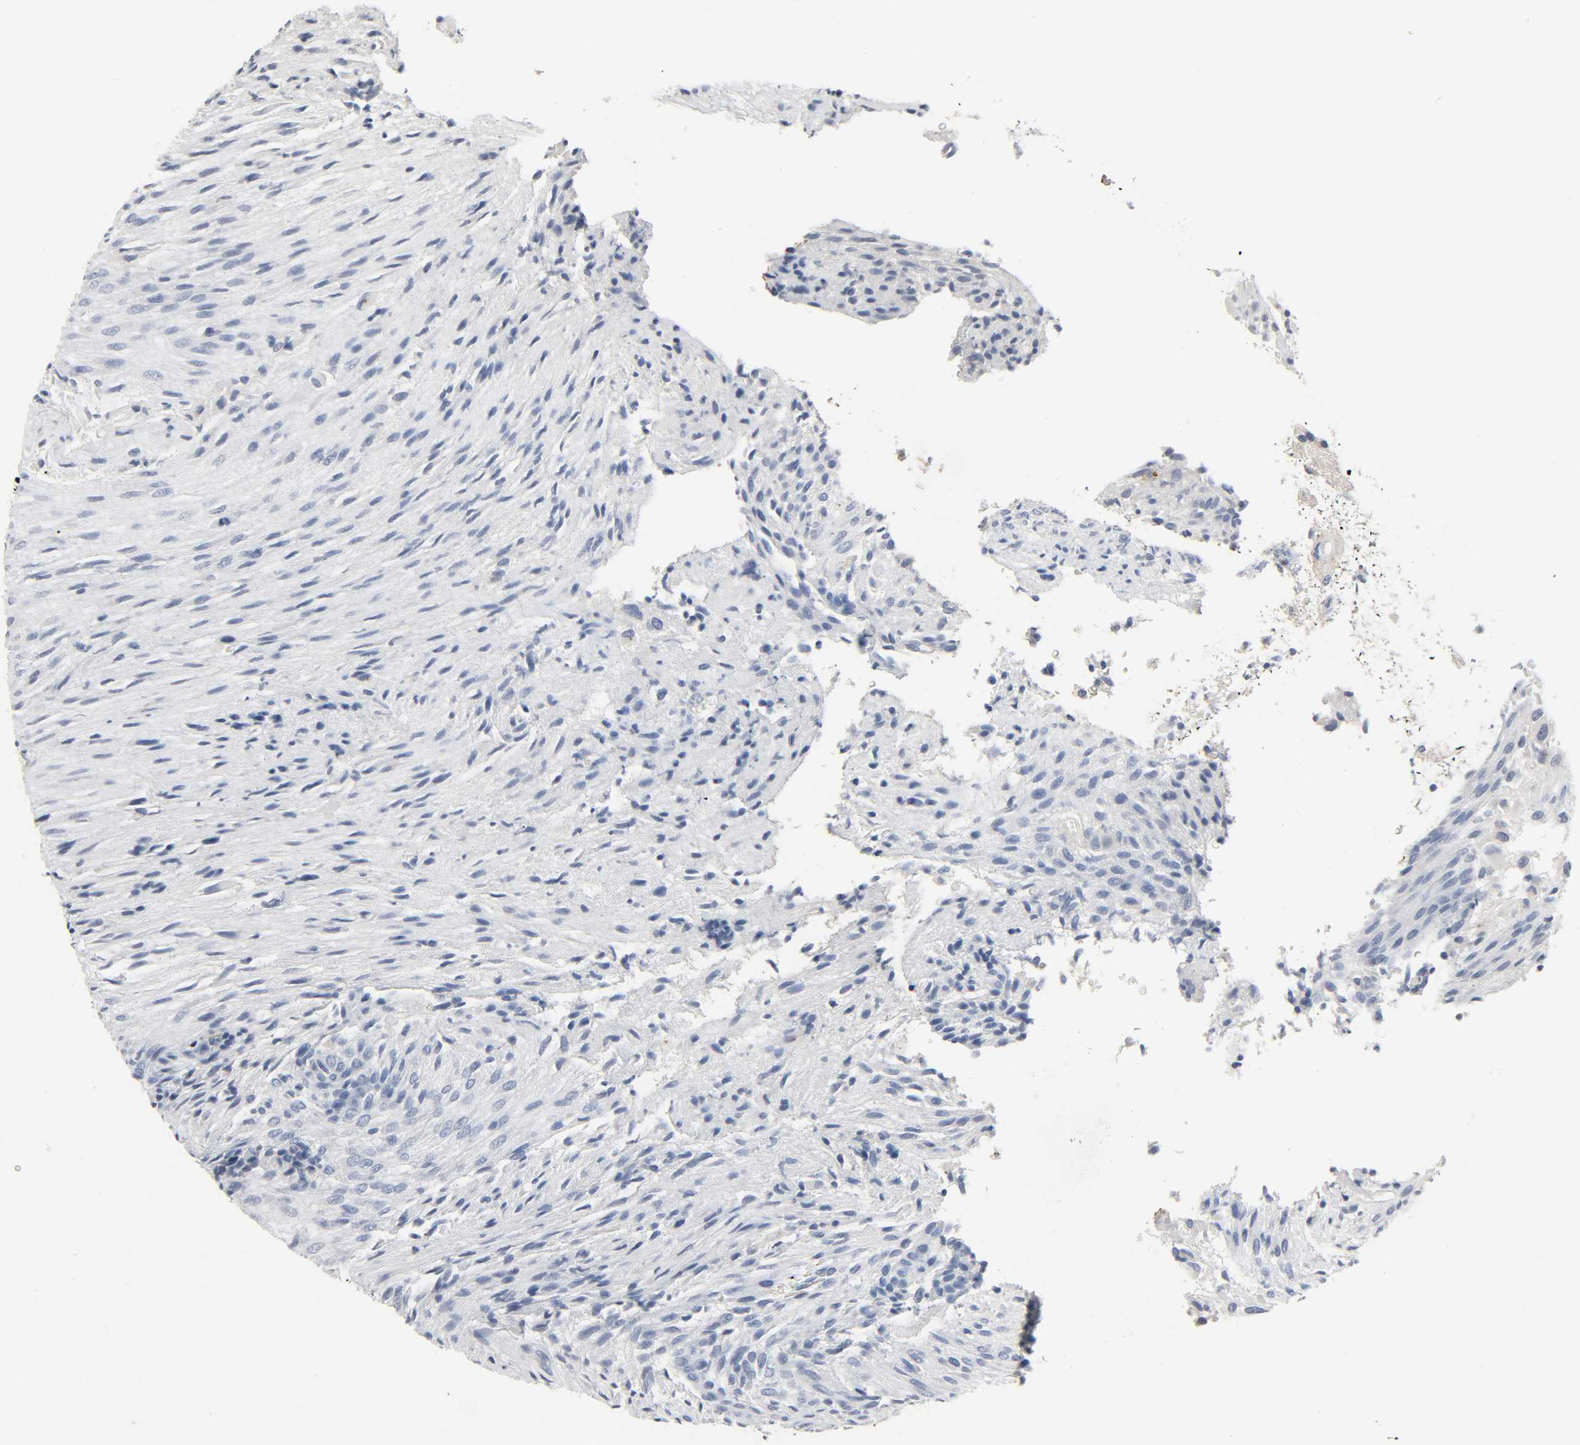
{"staining": {"intensity": "negative", "quantity": "none", "location": "none"}, "tissue": "glioma", "cell_type": "Tumor cells", "image_type": "cancer", "snomed": [{"axis": "morphology", "description": "Glioma, malignant, High grade"}, {"axis": "topography", "description": "Cerebral cortex"}], "caption": "A histopathology image of glioma stained for a protein reveals no brown staining in tumor cells. (Immunohistochemistry (ihc), brightfield microscopy, high magnification).", "gene": "FBLN5", "patient": {"sex": "female", "age": 55}}